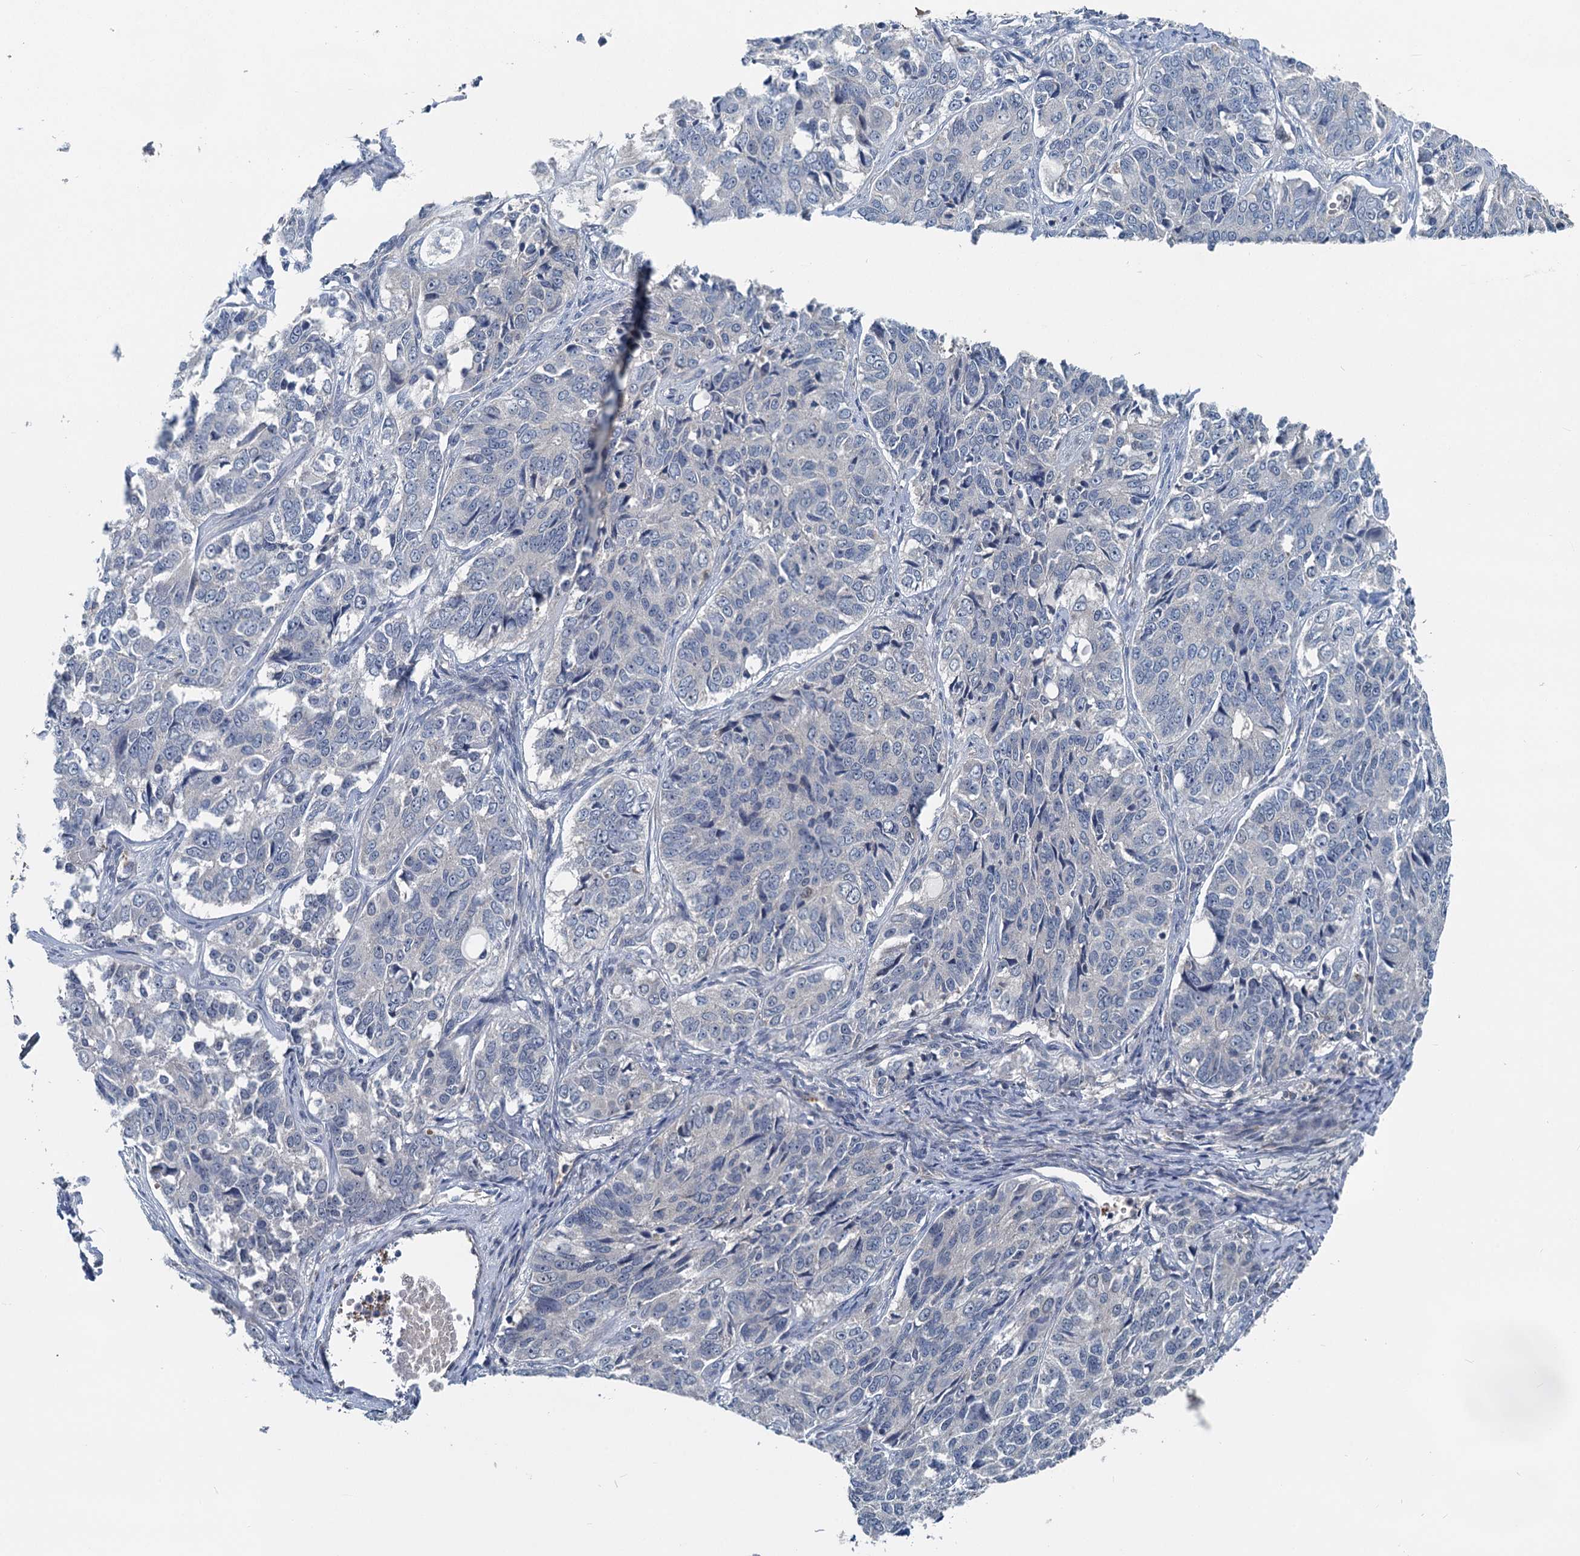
{"staining": {"intensity": "negative", "quantity": "none", "location": "none"}, "tissue": "ovarian cancer", "cell_type": "Tumor cells", "image_type": "cancer", "snomed": [{"axis": "morphology", "description": "Carcinoma, endometroid"}, {"axis": "topography", "description": "Ovary"}], "caption": "This is an IHC micrograph of human ovarian cancer (endometroid carcinoma). There is no staining in tumor cells.", "gene": "GCLM", "patient": {"sex": "female", "age": 51}}